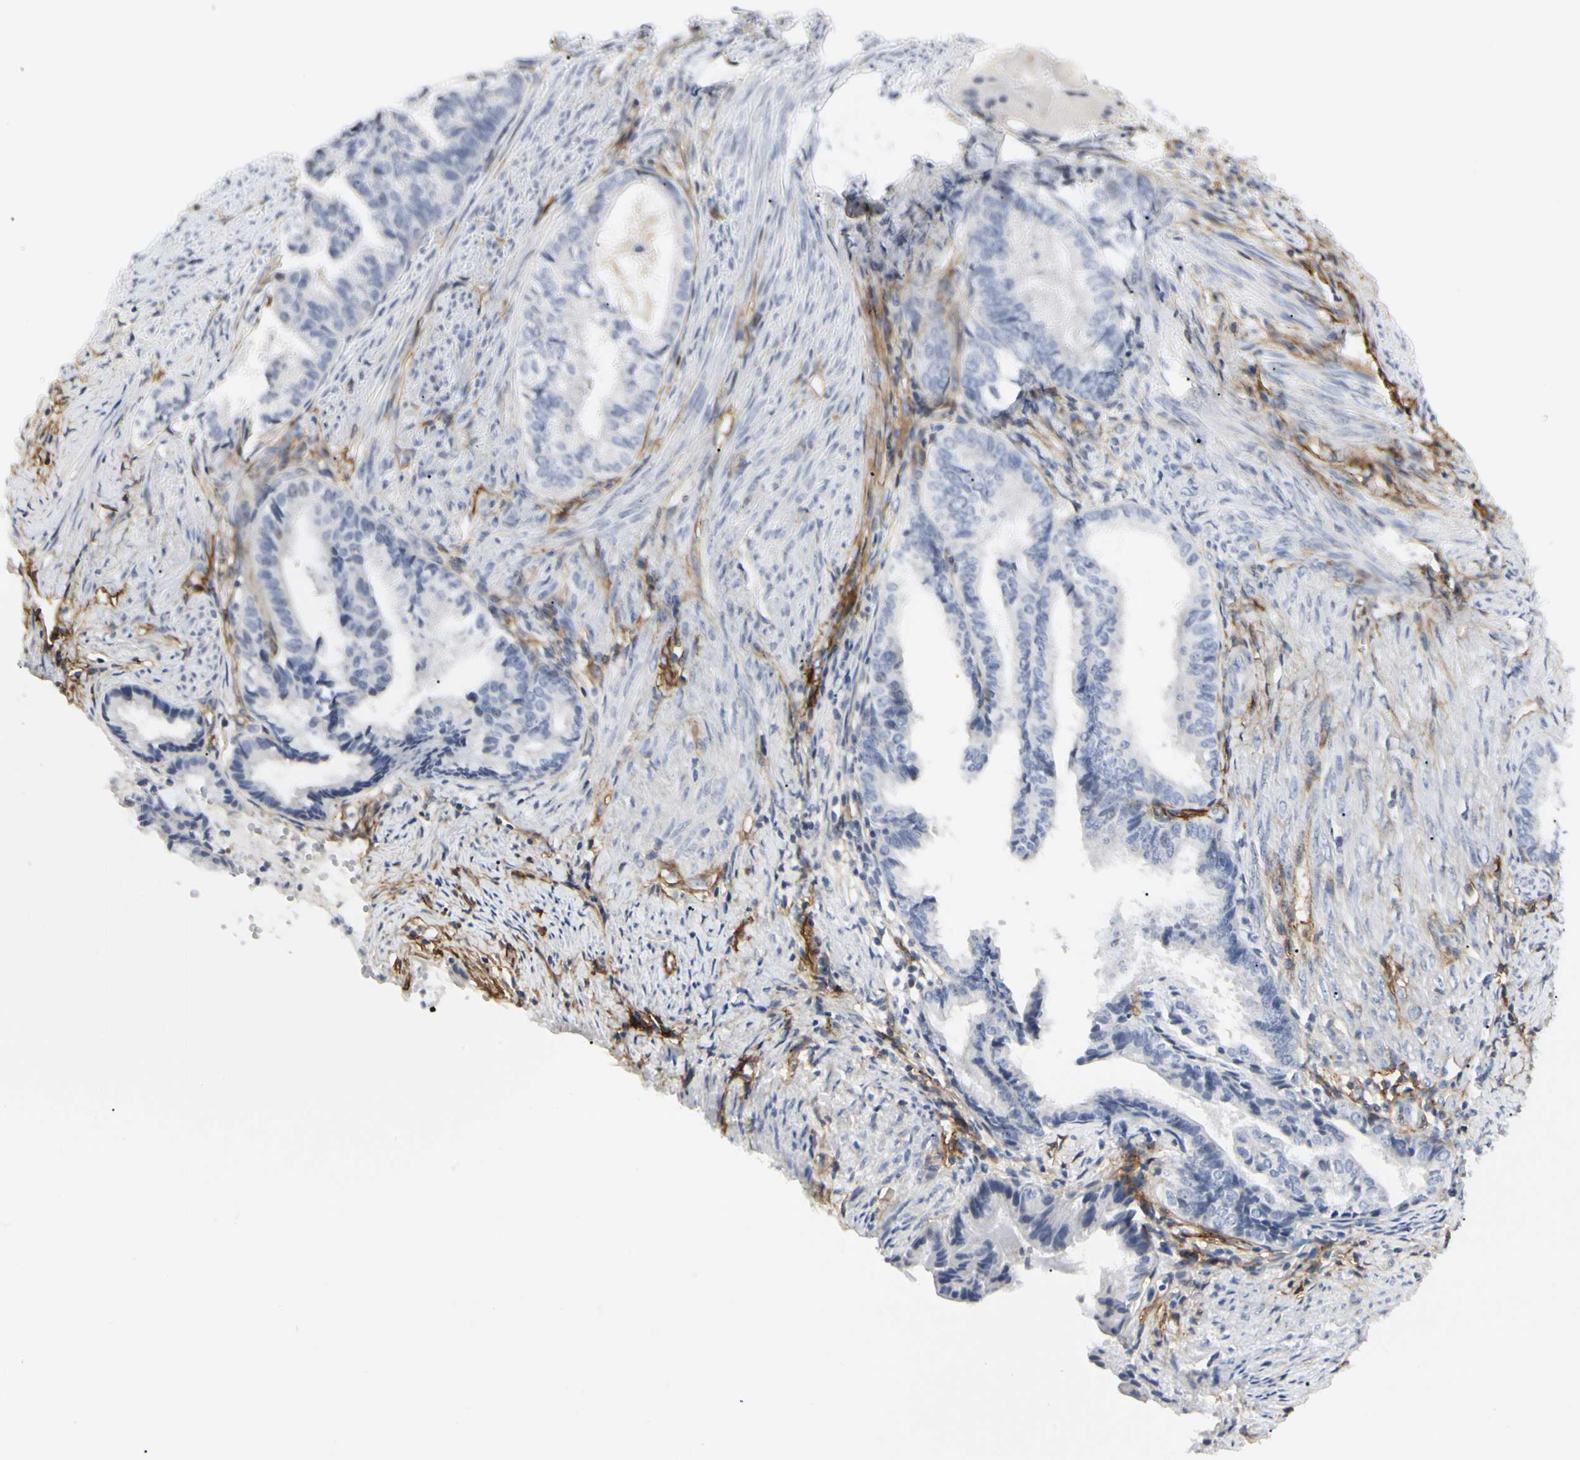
{"staining": {"intensity": "negative", "quantity": "none", "location": "none"}, "tissue": "endometrial cancer", "cell_type": "Tumor cells", "image_type": "cancer", "snomed": [{"axis": "morphology", "description": "Adenocarcinoma, NOS"}, {"axis": "topography", "description": "Endometrium"}], "caption": "Protein analysis of endometrial adenocarcinoma shows no significant expression in tumor cells.", "gene": "GGT5", "patient": {"sex": "female", "age": 86}}